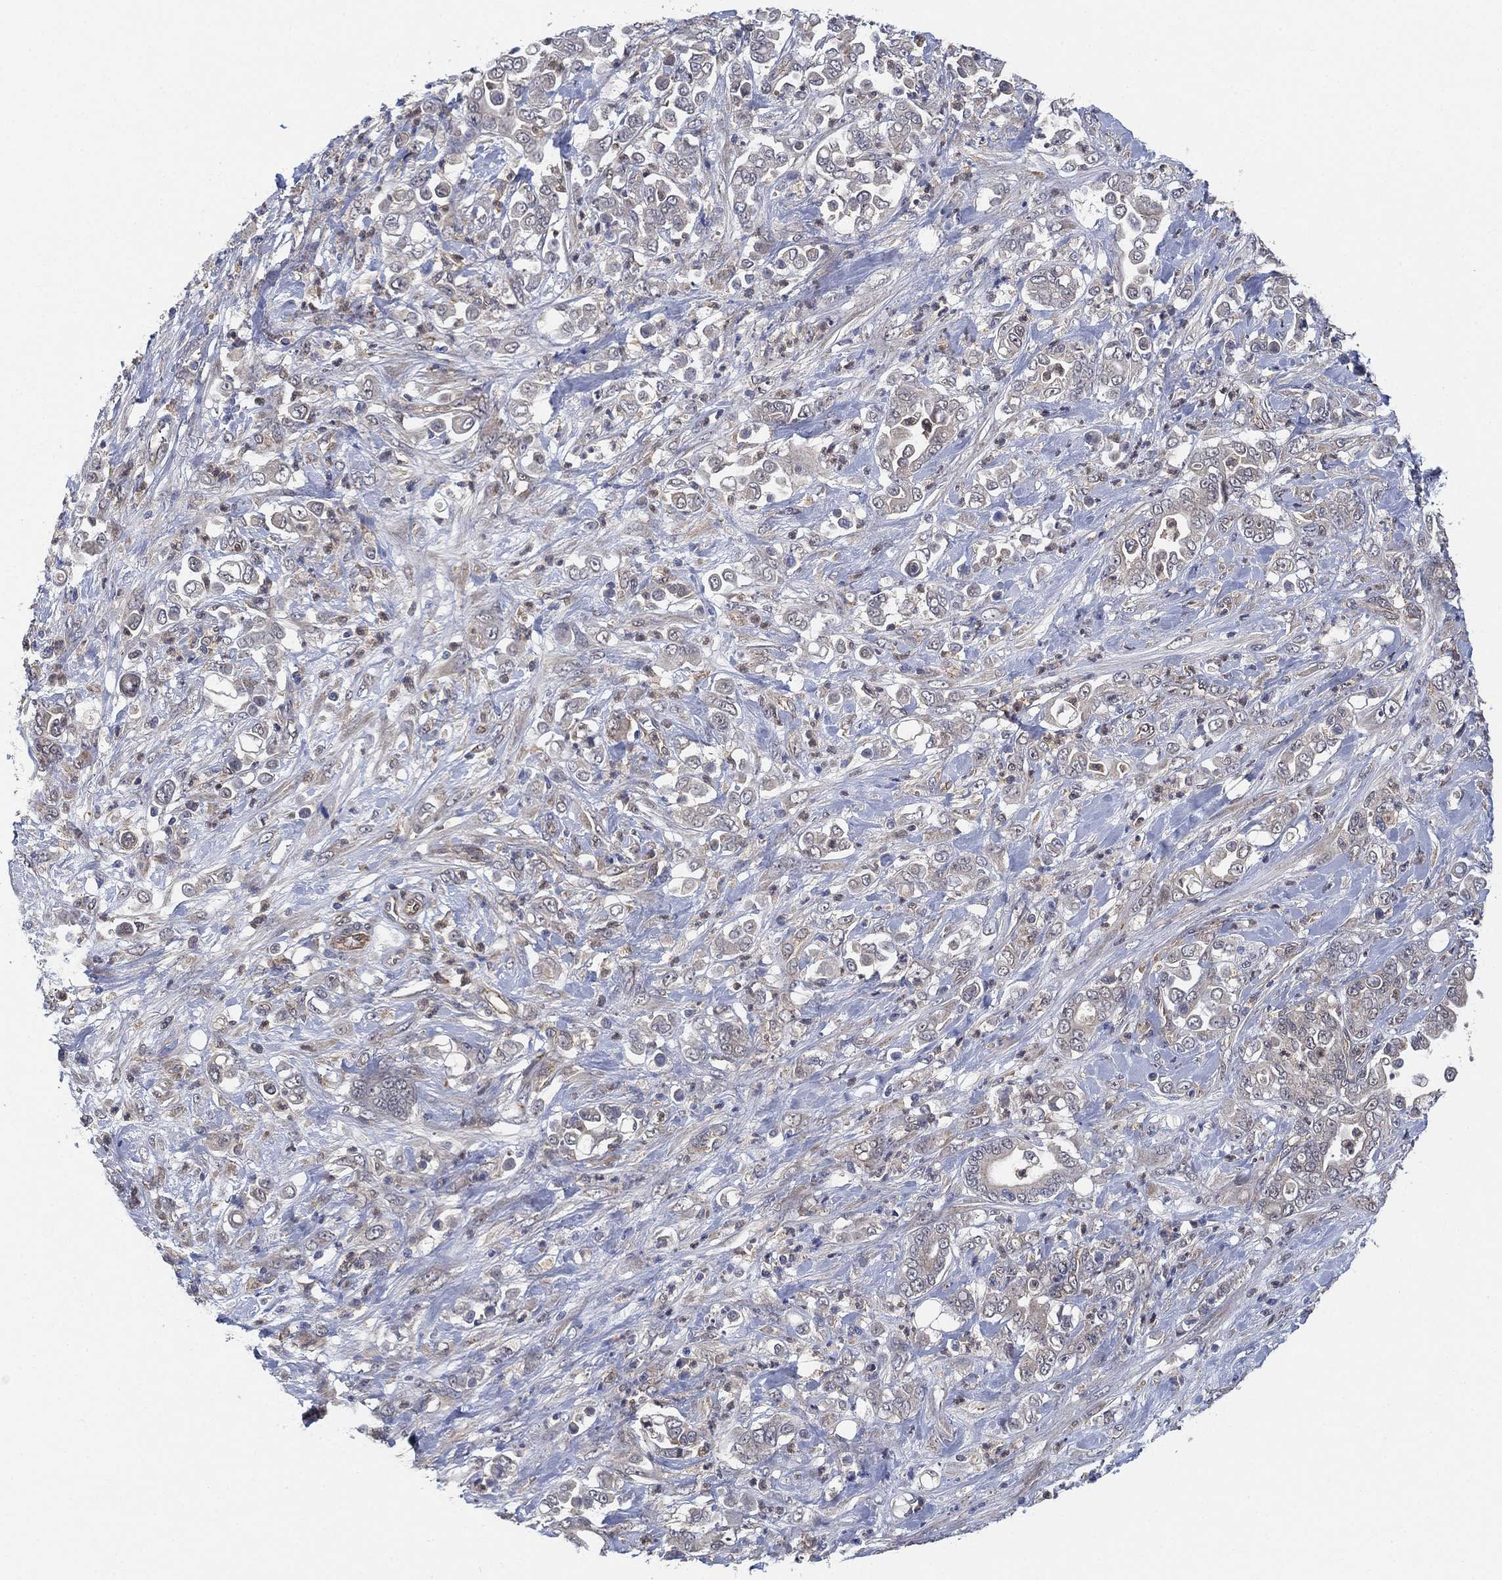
{"staining": {"intensity": "negative", "quantity": "none", "location": "none"}, "tissue": "stomach cancer", "cell_type": "Tumor cells", "image_type": "cancer", "snomed": [{"axis": "morphology", "description": "Adenocarcinoma, NOS"}, {"axis": "topography", "description": "Stomach"}], "caption": "Image shows no protein staining in tumor cells of stomach cancer (adenocarcinoma) tissue.", "gene": "FES", "patient": {"sex": "female", "age": 79}}